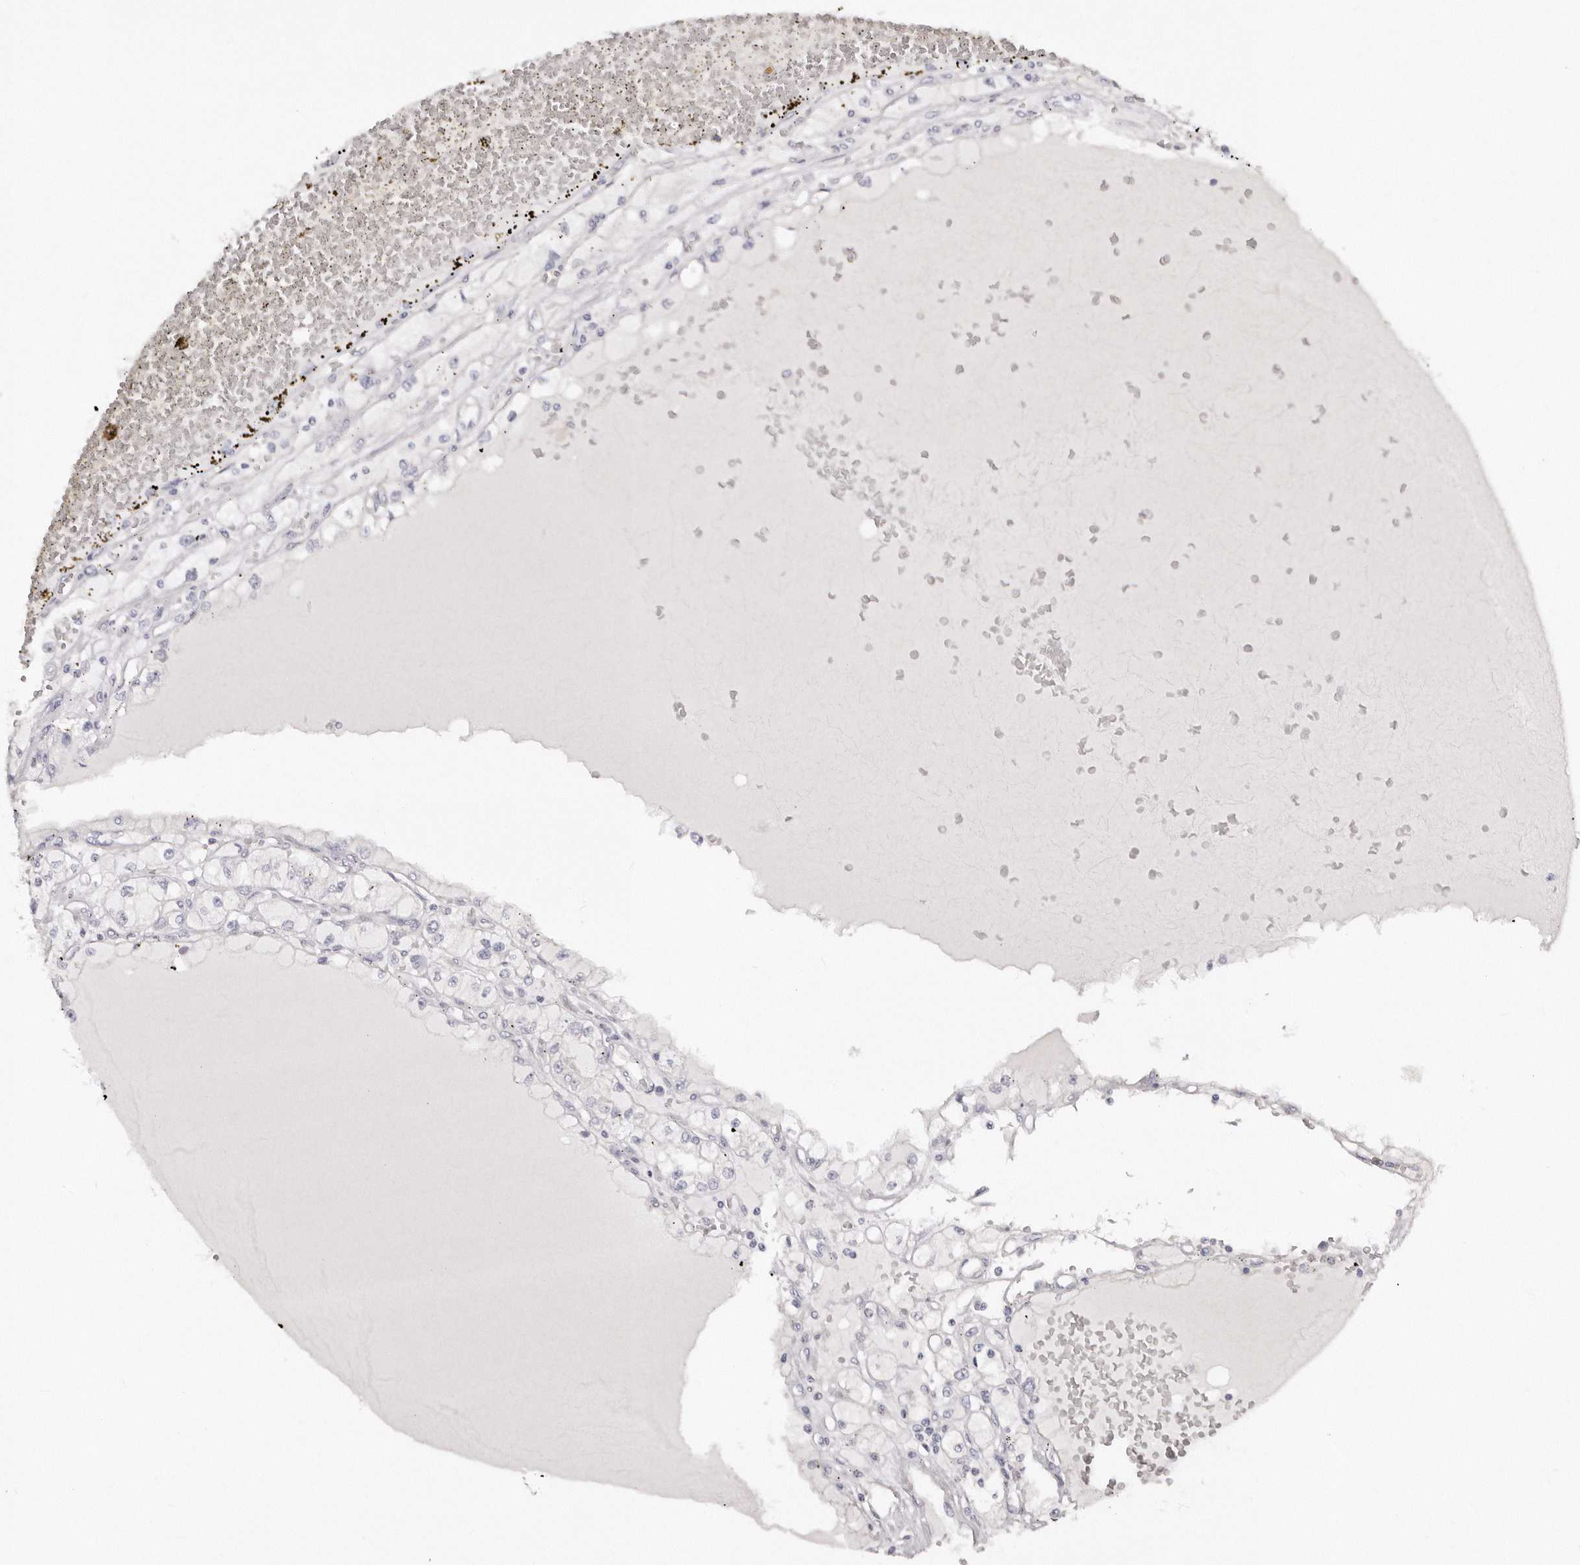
{"staining": {"intensity": "negative", "quantity": "none", "location": "none"}, "tissue": "renal cancer", "cell_type": "Tumor cells", "image_type": "cancer", "snomed": [{"axis": "morphology", "description": "Adenocarcinoma, NOS"}, {"axis": "topography", "description": "Kidney"}], "caption": "Immunohistochemistry (IHC) of human renal cancer exhibits no expression in tumor cells. (DAB immunohistochemistry (IHC) with hematoxylin counter stain).", "gene": "AKNAD1", "patient": {"sex": "male", "age": 56}}